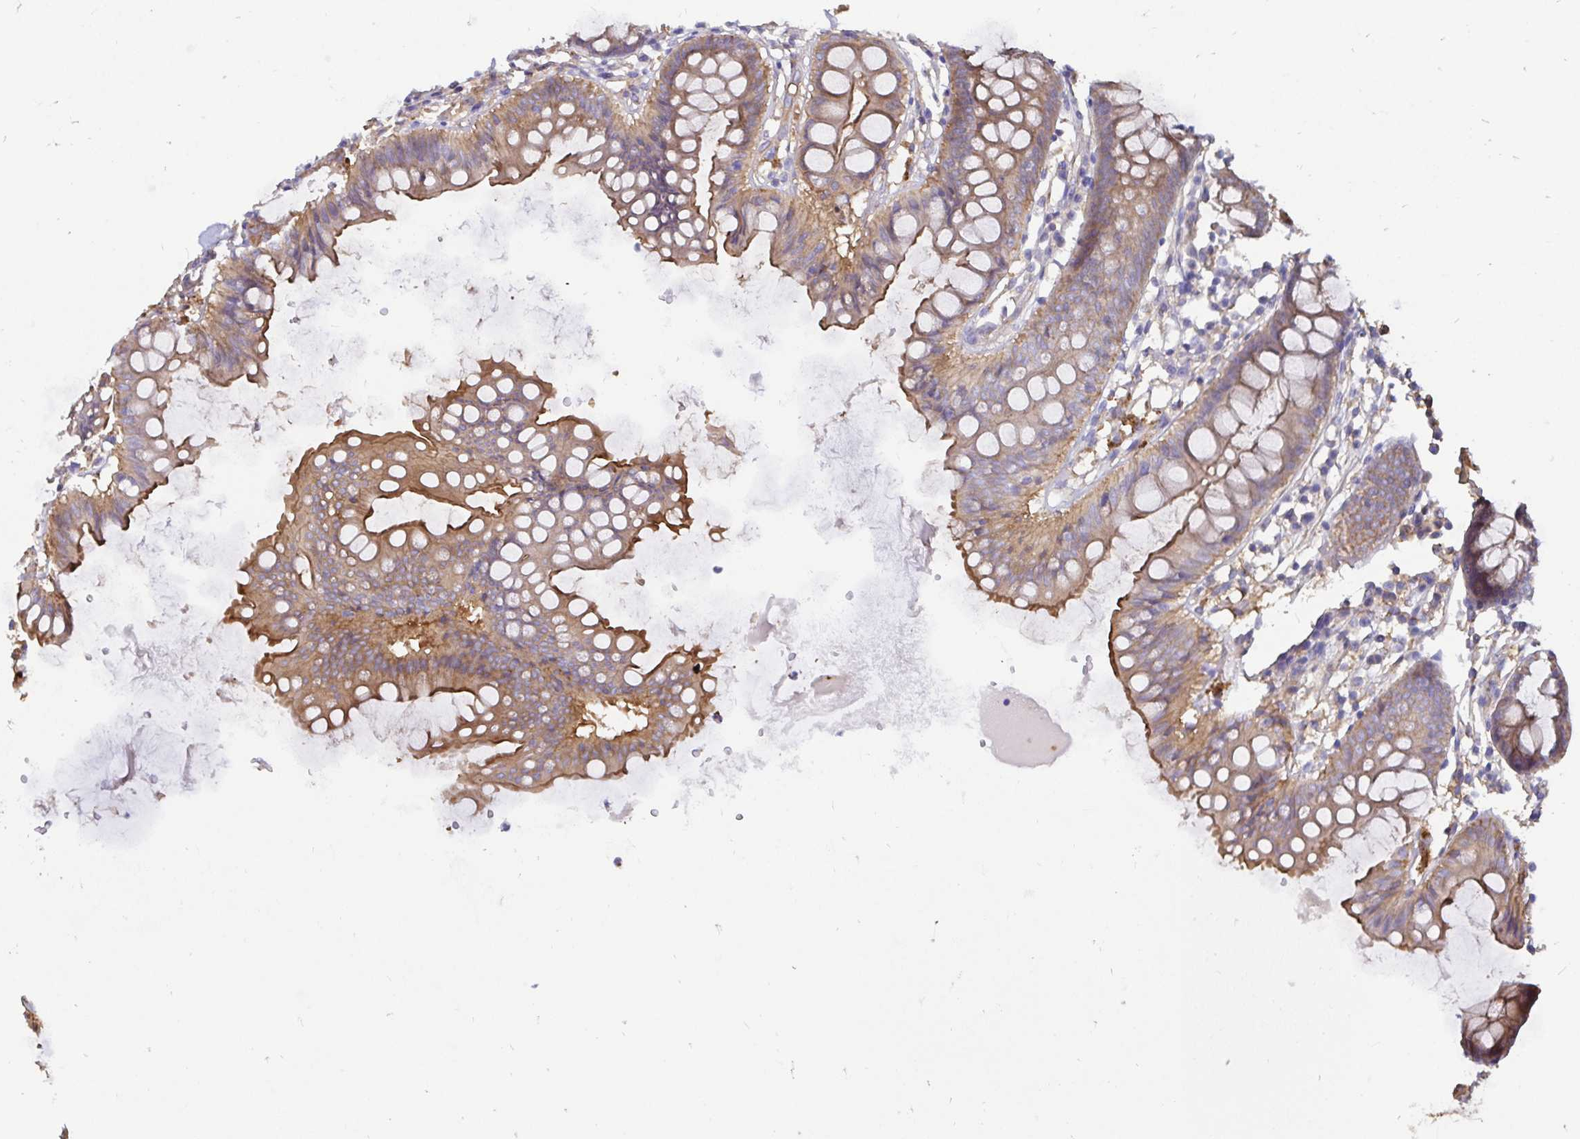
{"staining": {"intensity": "moderate", "quantity": "<25%", "location": "cytoplasmic/membranous"}, "tissue": "colon", "cell_type": "Endothelial cells", "image_type": "normal", "snomed": [{"axis": "morphology", "description": "Normal tissue, NOS"}, {"axis": "topography", "description": "Colon"}], "caption": "Moderate cytoplasmic/membranous positivity is identified in about <25% of endothelial cells in unremarkable colon. The protein of interest is shown in brown color, while the nuclei are stained blue.", "gene": "ANXA2", "patient": {"sex": "female", "age": 84}}